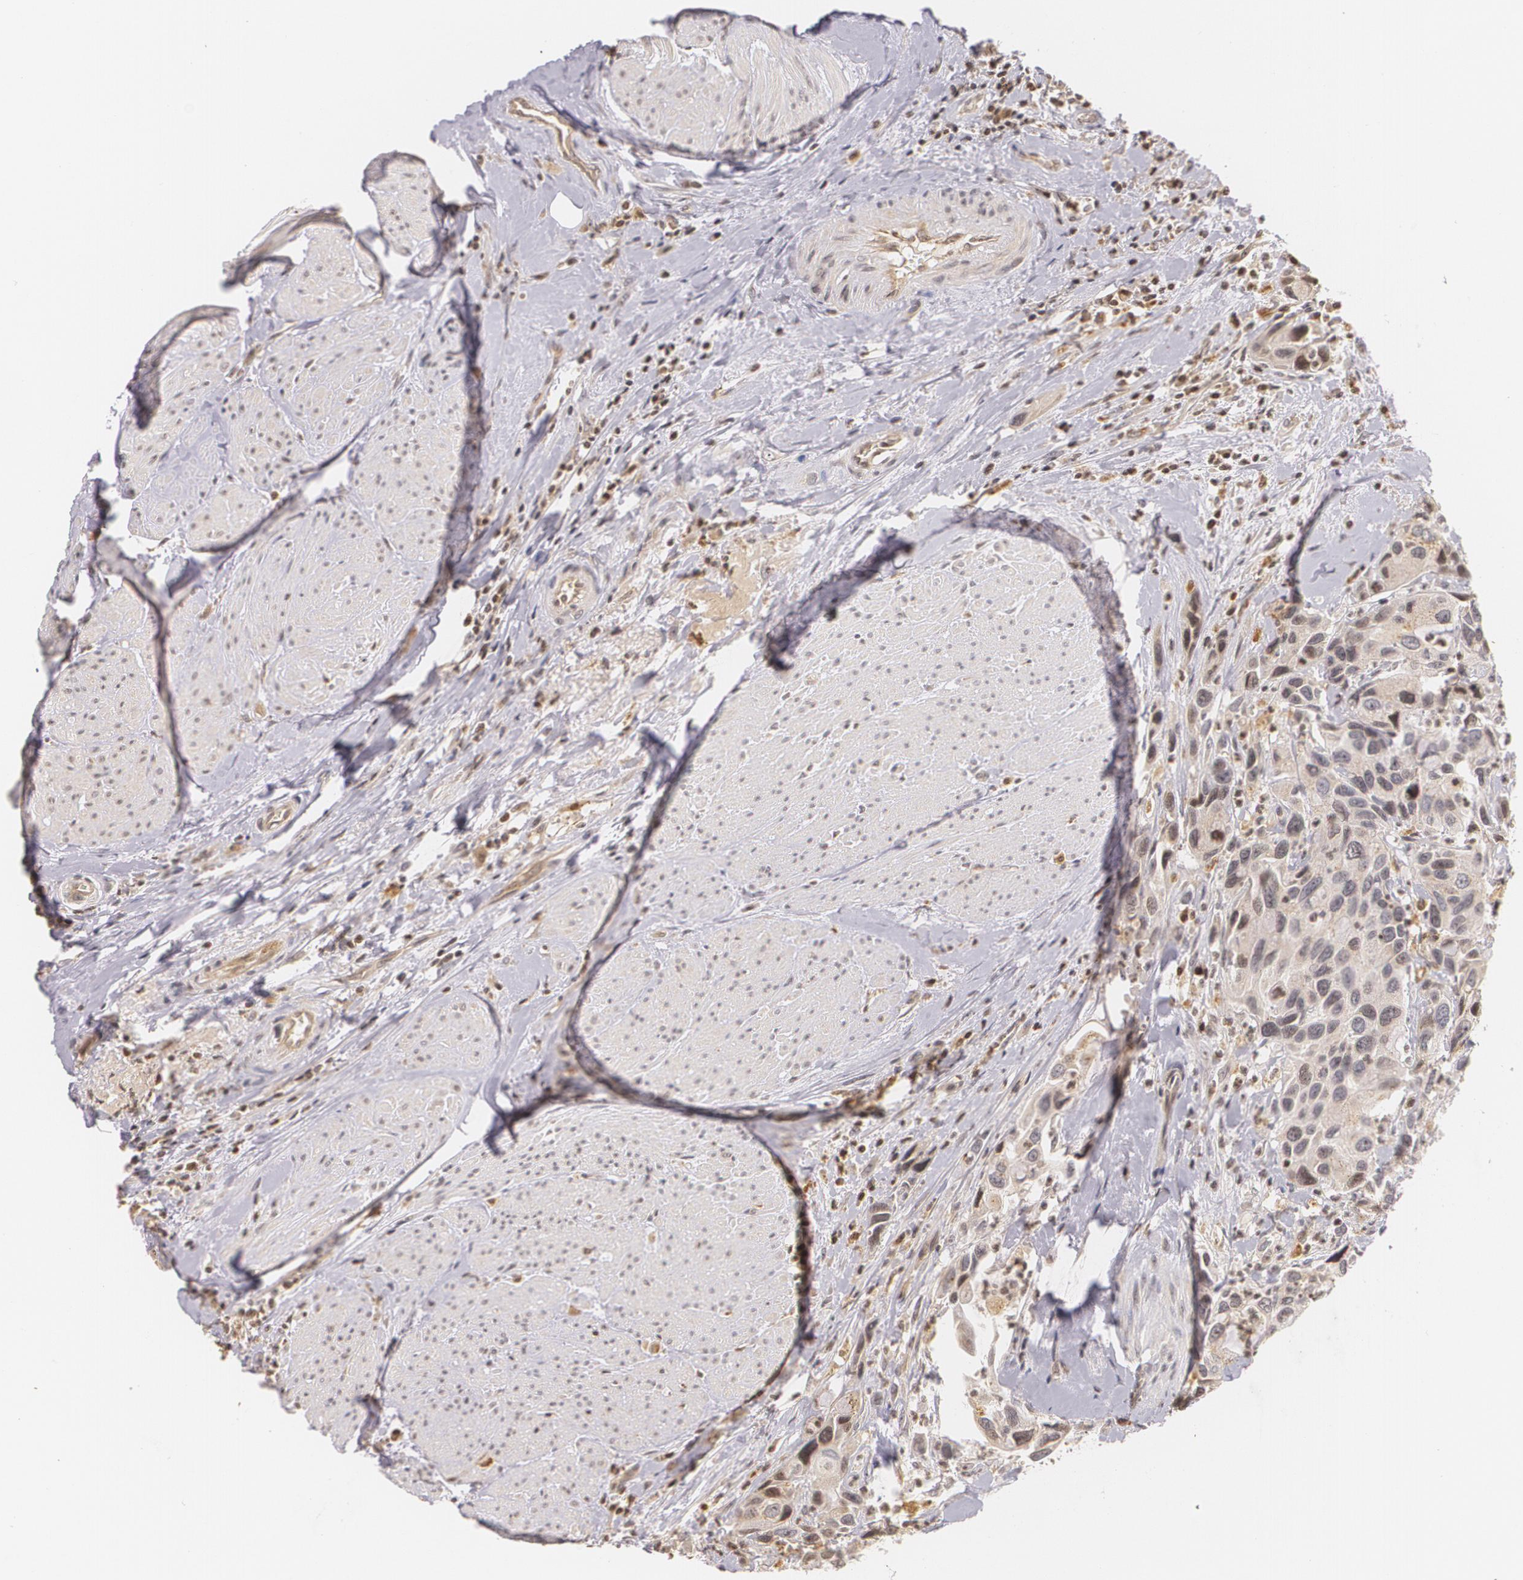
{"staining": {"intensity": "weak", "quantity": "25%-75%", "location": "cytoplasmic/membranous"}, "tissue": "urothelial cancer", "cell_type": "Tumor cells", "image_type": "cancer", "snomed": [{"axis": "morphology", "description": "Urothelial carcinoma, High grade"}, {"axis": "topography", "description": "Urinary bladder"}], "caption": "Human urothelial cancer stained for a protein (brown) shows weak cytoplasmic/membranous positive expression in approximately 25%-75% of tumor cells.", "gene": "VAV3", "patient": {"sex": "male", "age": 66}}